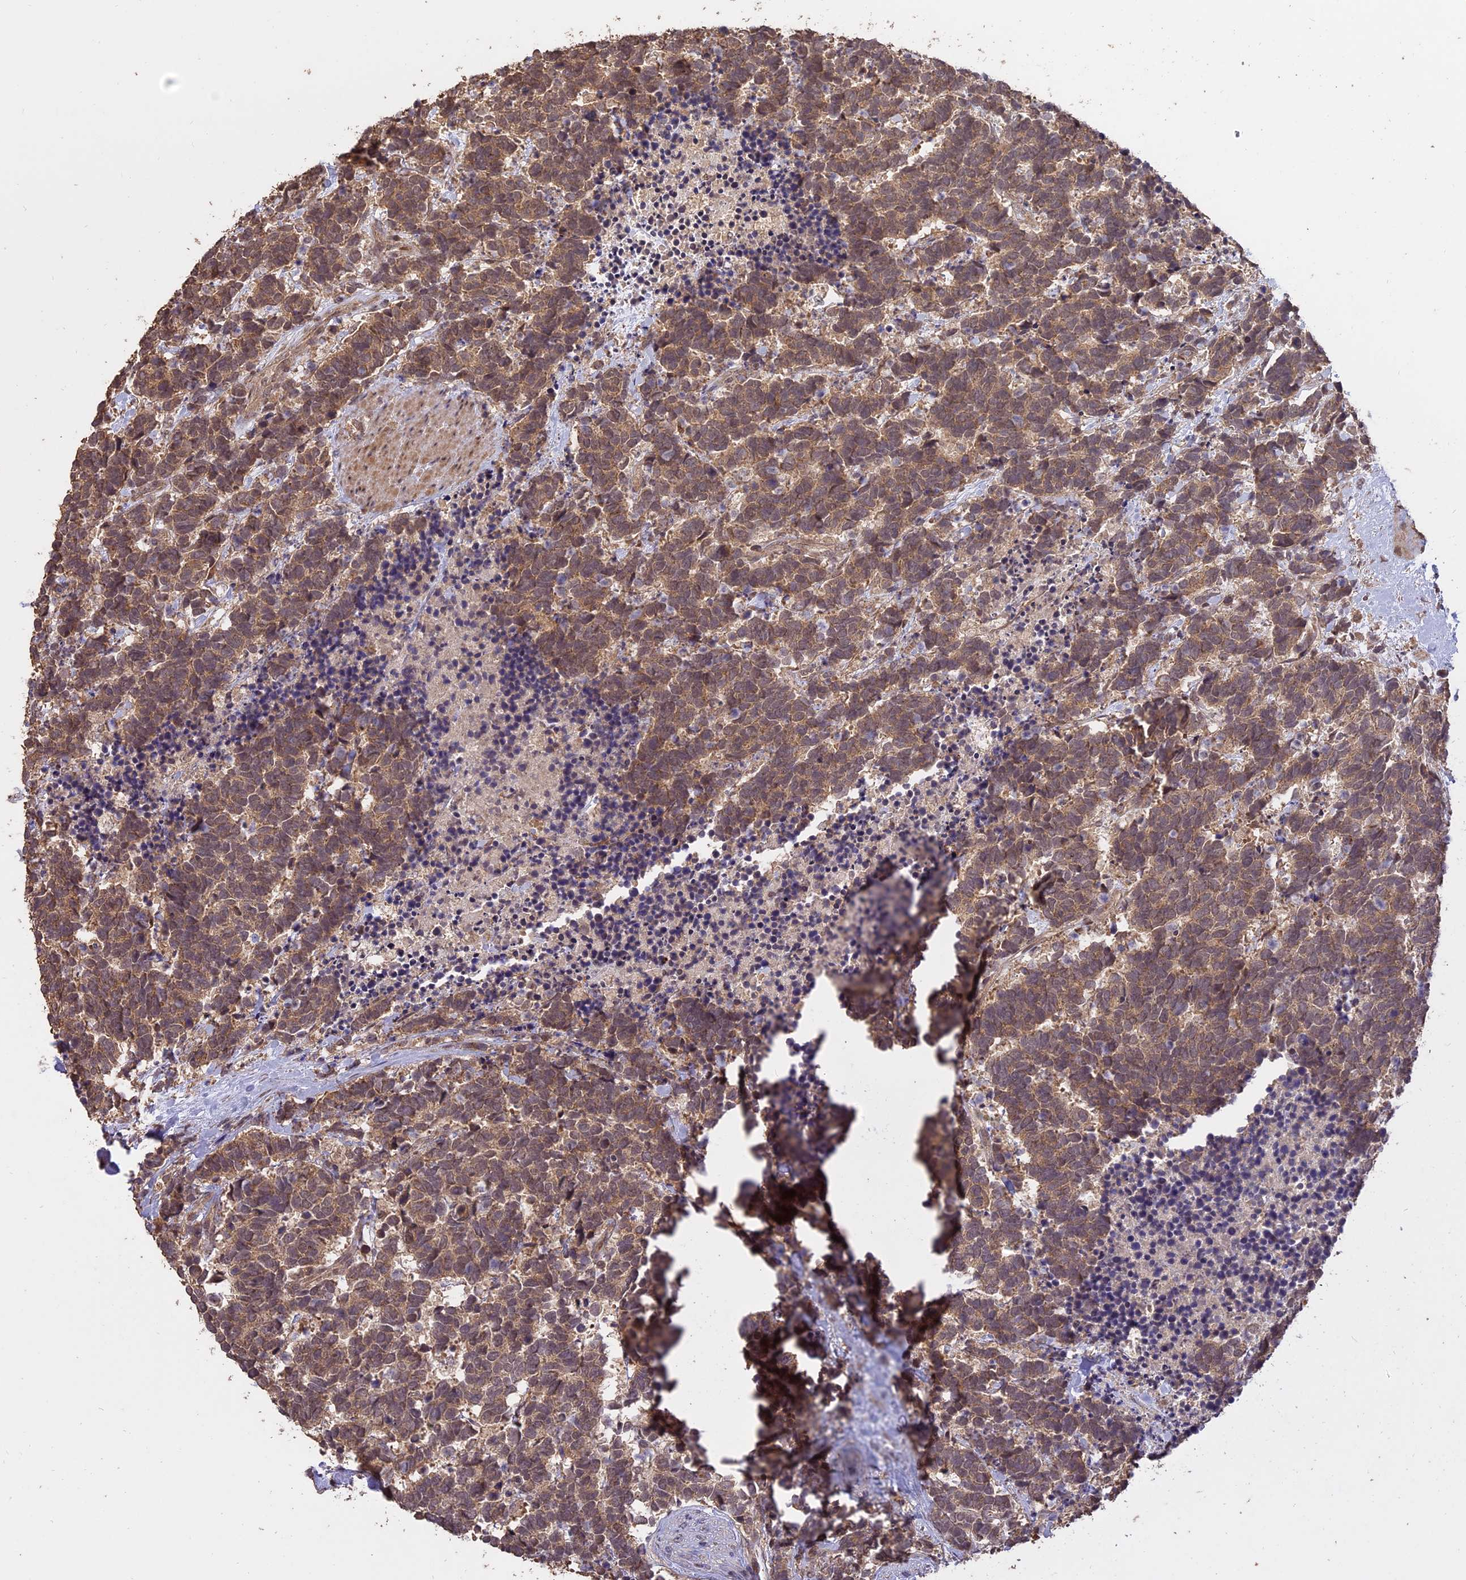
{"staining": {"intensity": "moderate", "quantity": ">75%", "location": "cytoplasmic/membranous"}, "tissue": "carcinoid", "cell_type": "Tumor cells", "image_type": "cancer", "snomed": [{"axis": "morphology", "description": "Carcinoma, NOS"}, {"axis": "morphology", "description": "Carcinoid, malignant, NOS"}, {"axis": "topography", "description": "Prostate"}], "caption": "Brown immunohistochemical staining in human carcinoid (malignant) displays moderate cytoplasmic/membranous expression in approximately >75% of tumor cells.", "gene": "TIGD7", "patient": {"sex": "male", "age": 57}}